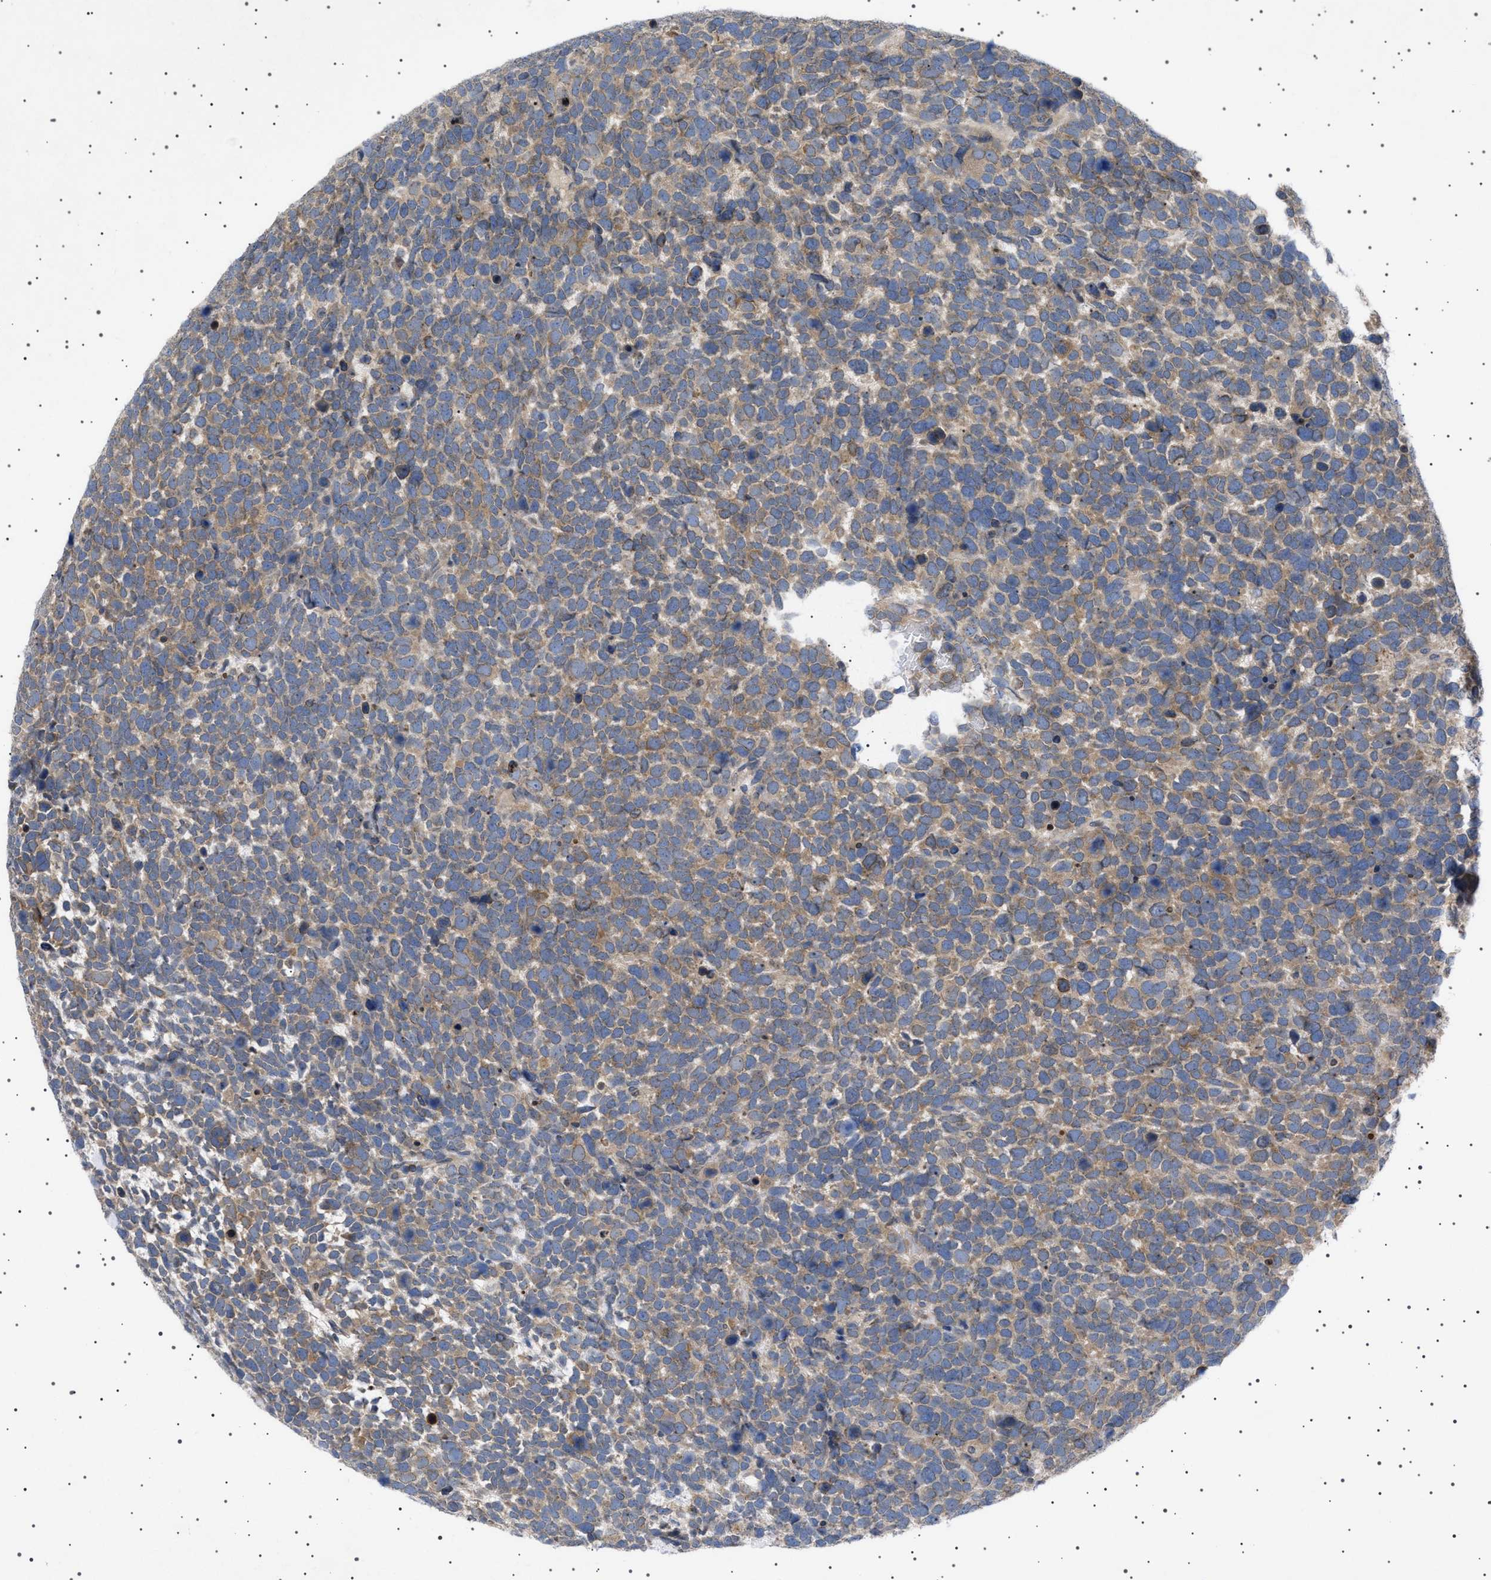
{"staining": {"intensity": "moderate", "quantity": ">75%", "location": "cytoplasmic/membranous"}, "tissue": "urothelial cancer", "cell_type": "Tumor cells", "image_type": "cancer", "snomed": [{"axis": "morphology", "description": "Urothelial carcinoma, High grade"}, {"axis": "topography", "description": "Urinary bladder"}], "caption": "Tumor cells demonstrate medium levels of moderate cytoplasmic/membranous positivity in approximately >75% of cells in human high-grade urothelial carcinoma.", "gene": "NUP93", "patient": {"sex": "female", "age": 82}}